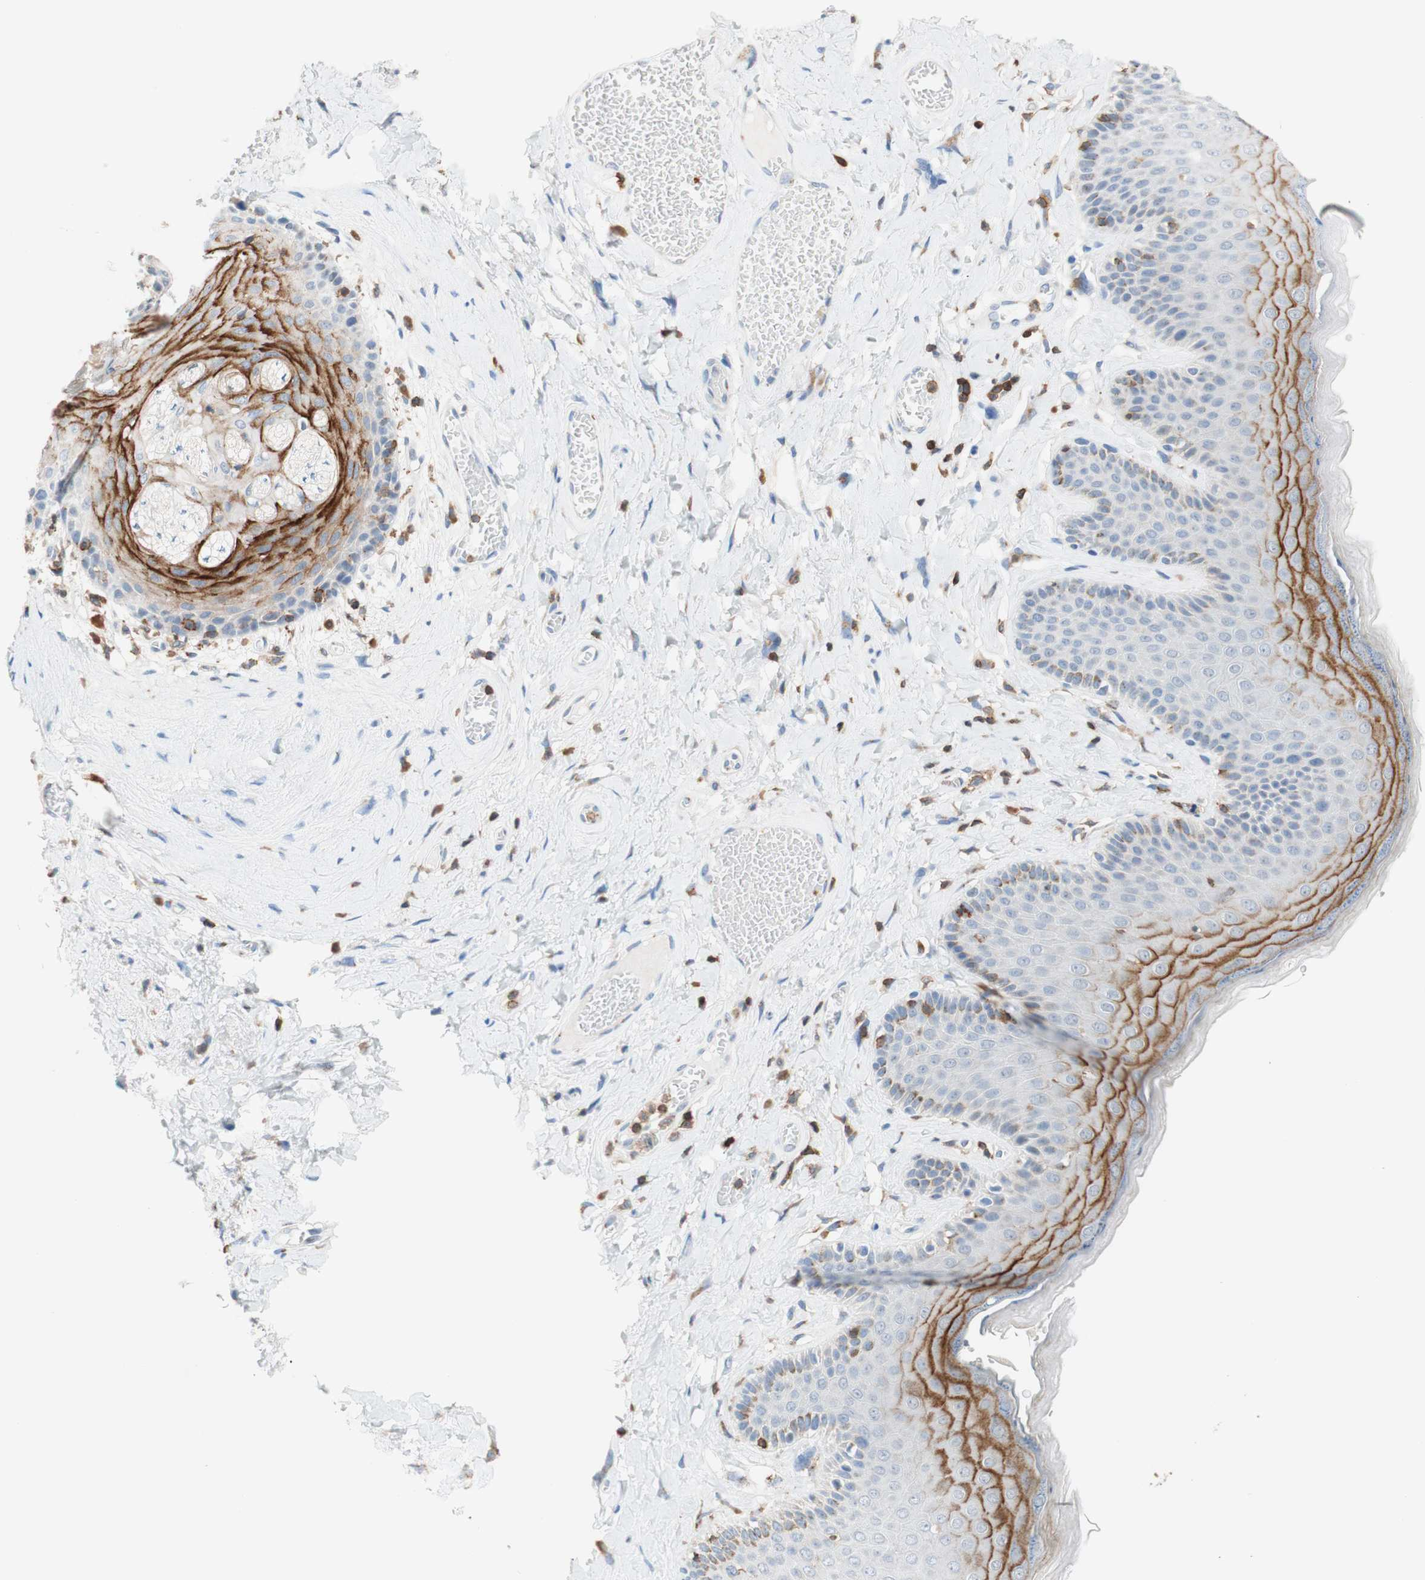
{"staining": {"intensity": "strong", "quantity": "<25%", "location": "cytoplasmic/membranous"}, "tissue": "skin", "cell_type": "Epidermal cells", "image_type": "normal", "snomed": [{"axis": "morphology", "description": "Normal tissue, NOS"}, {"axis": "topography", "description": "Anal"}], "caption": "Protein positivity by immunohistochemistry displays strong cytoplasmic/membranous staining in approximately <25% of epidermal cells in benign skin.", "gene": "SPINK6", "patient": {"sex": "male", "age": 69}}